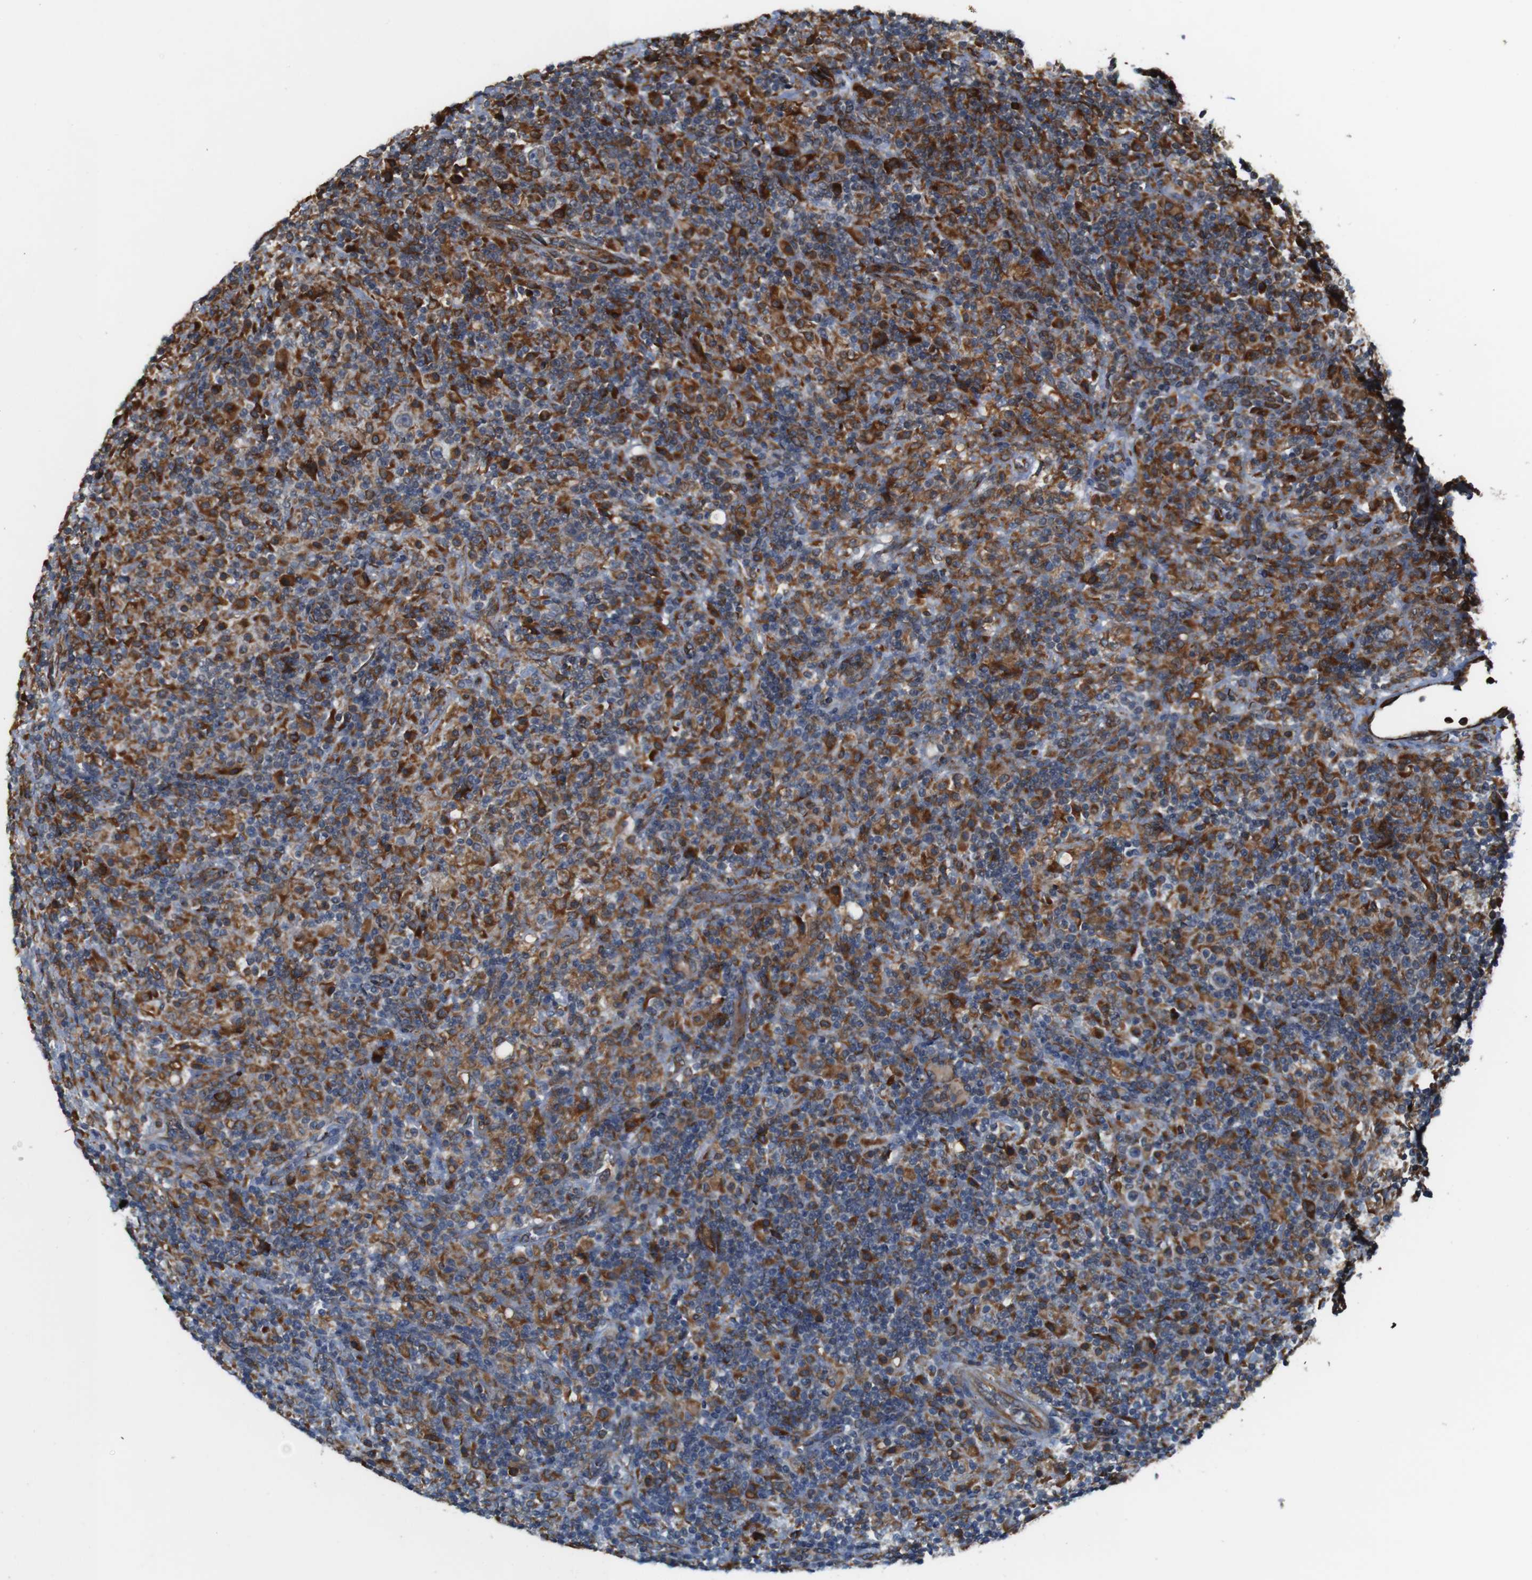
{"staining": {"intensity": "weak", "quantity": "<25%", "location": "cytoplasmic/membranous"}, "tissue": "lymphoma", "cell_type": "Tumor cells", "image_type": "cancer", "snomed": [{"axis": "morphology", "description": "Hodgkin's disease, NOS"}, {"axis": "topography", "description": "Lymph node"}], "caption": "Tumor cells show no significant expression in Hodgkin's disease. (Stains: DAB (3,3'-diaminobenzidine) immunohistochemistry (IHC) with hematoxylin counter stain, Microscopy: brightfield microscopy at high magnification).", "gene": "UGGT1", "patient": {"sex": "male", "age": 70}}